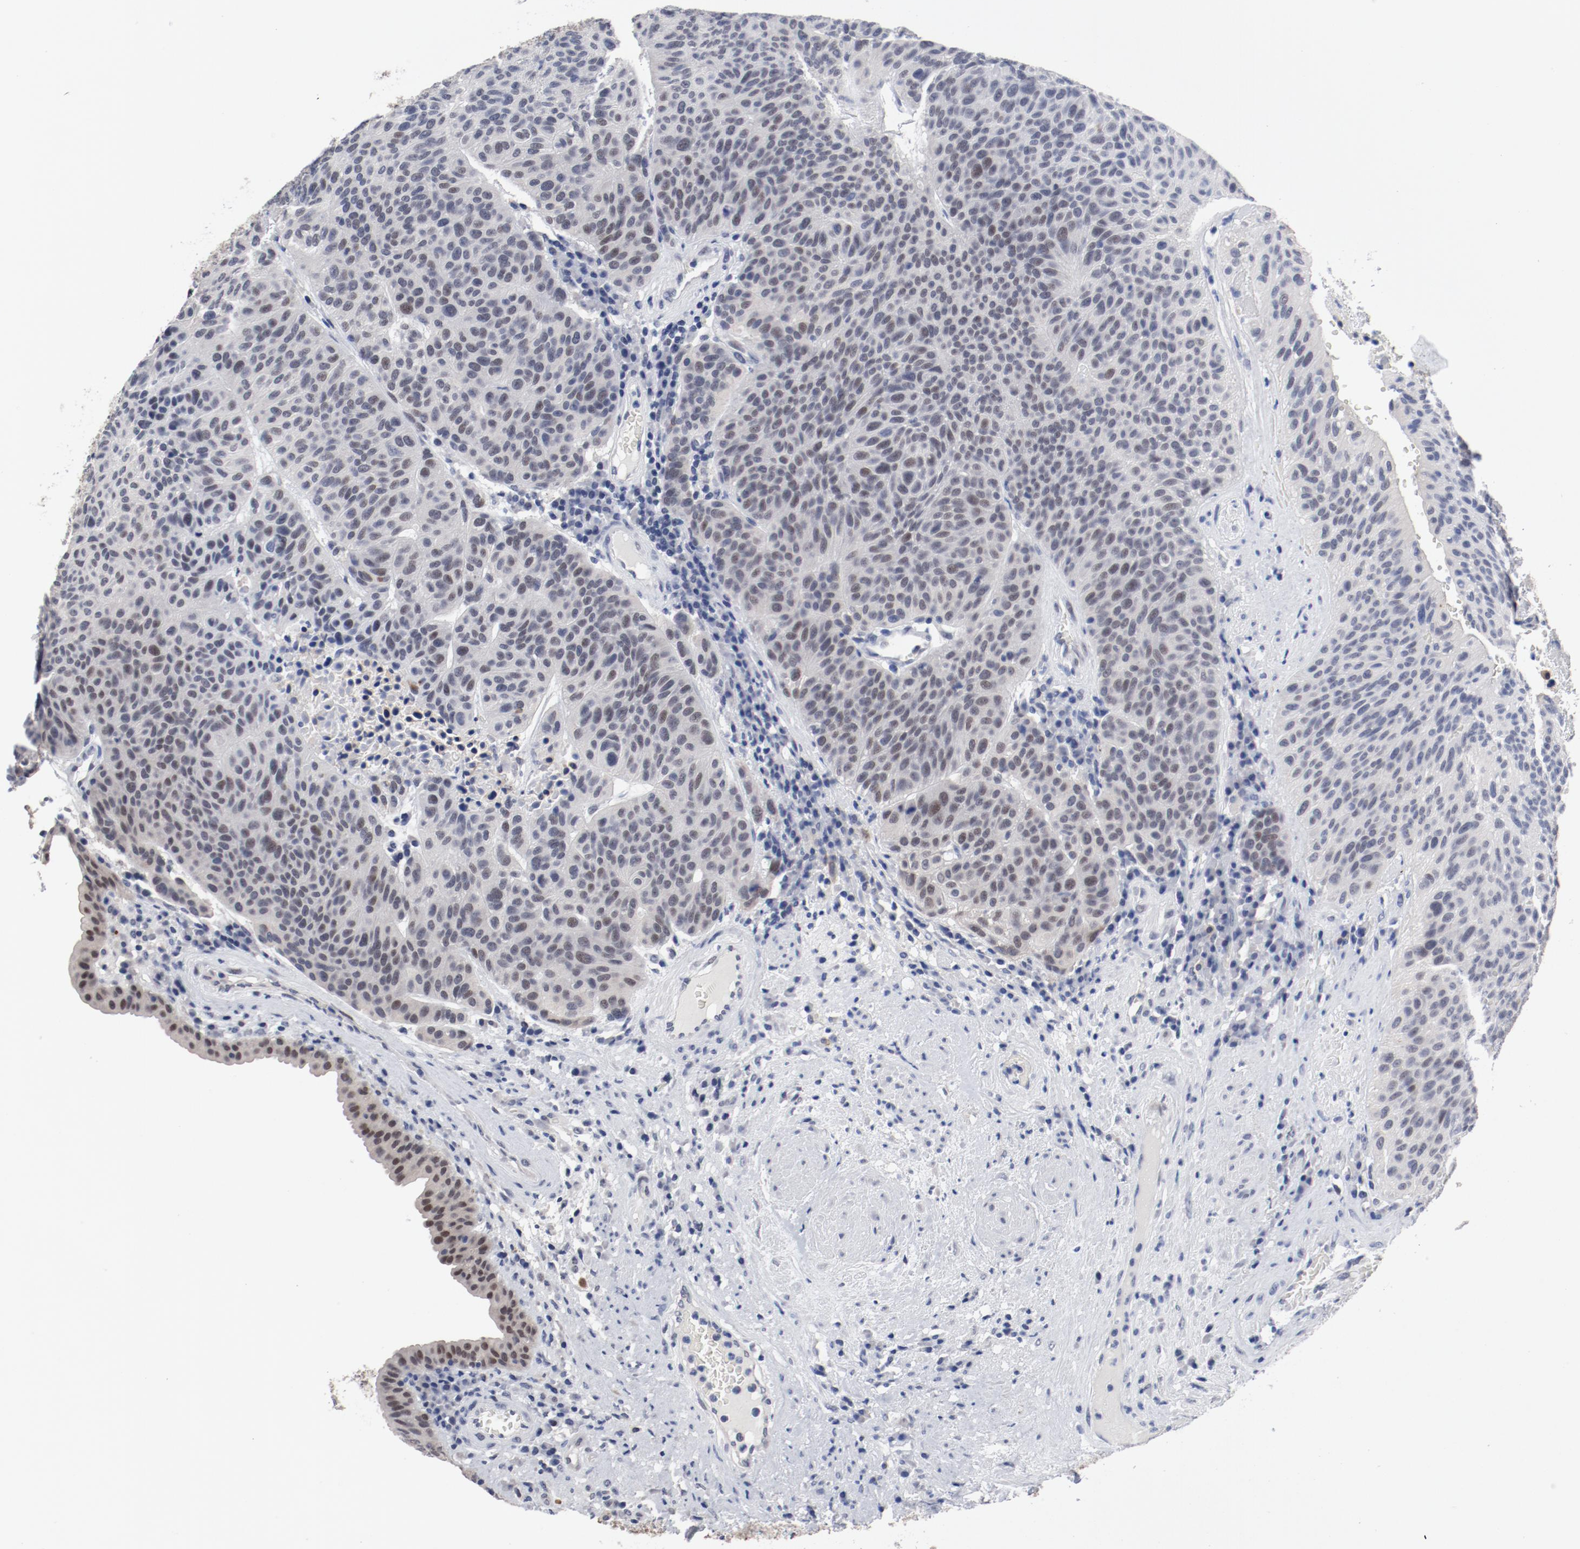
{"staining": {"intensity": "weak", "quantity": "<25%", "location": "nuclear"}, "tissue": "urothelial cancer", "cell_type": "Tumor cells", "image_type": "cancer", "snomed": [{"axis": "morphology", "description": "Urothelial carcinoma, High grade"}, {"axis": "topography", "description": "Urinary bladder"}], "caption": "DAB immunohistochemical staining of human high-grade urothelial carcinoma reveals no significant positivity in tumor cells.", "gene": "ANKLE2", "patient": {"sex": "male", "age": 66}}